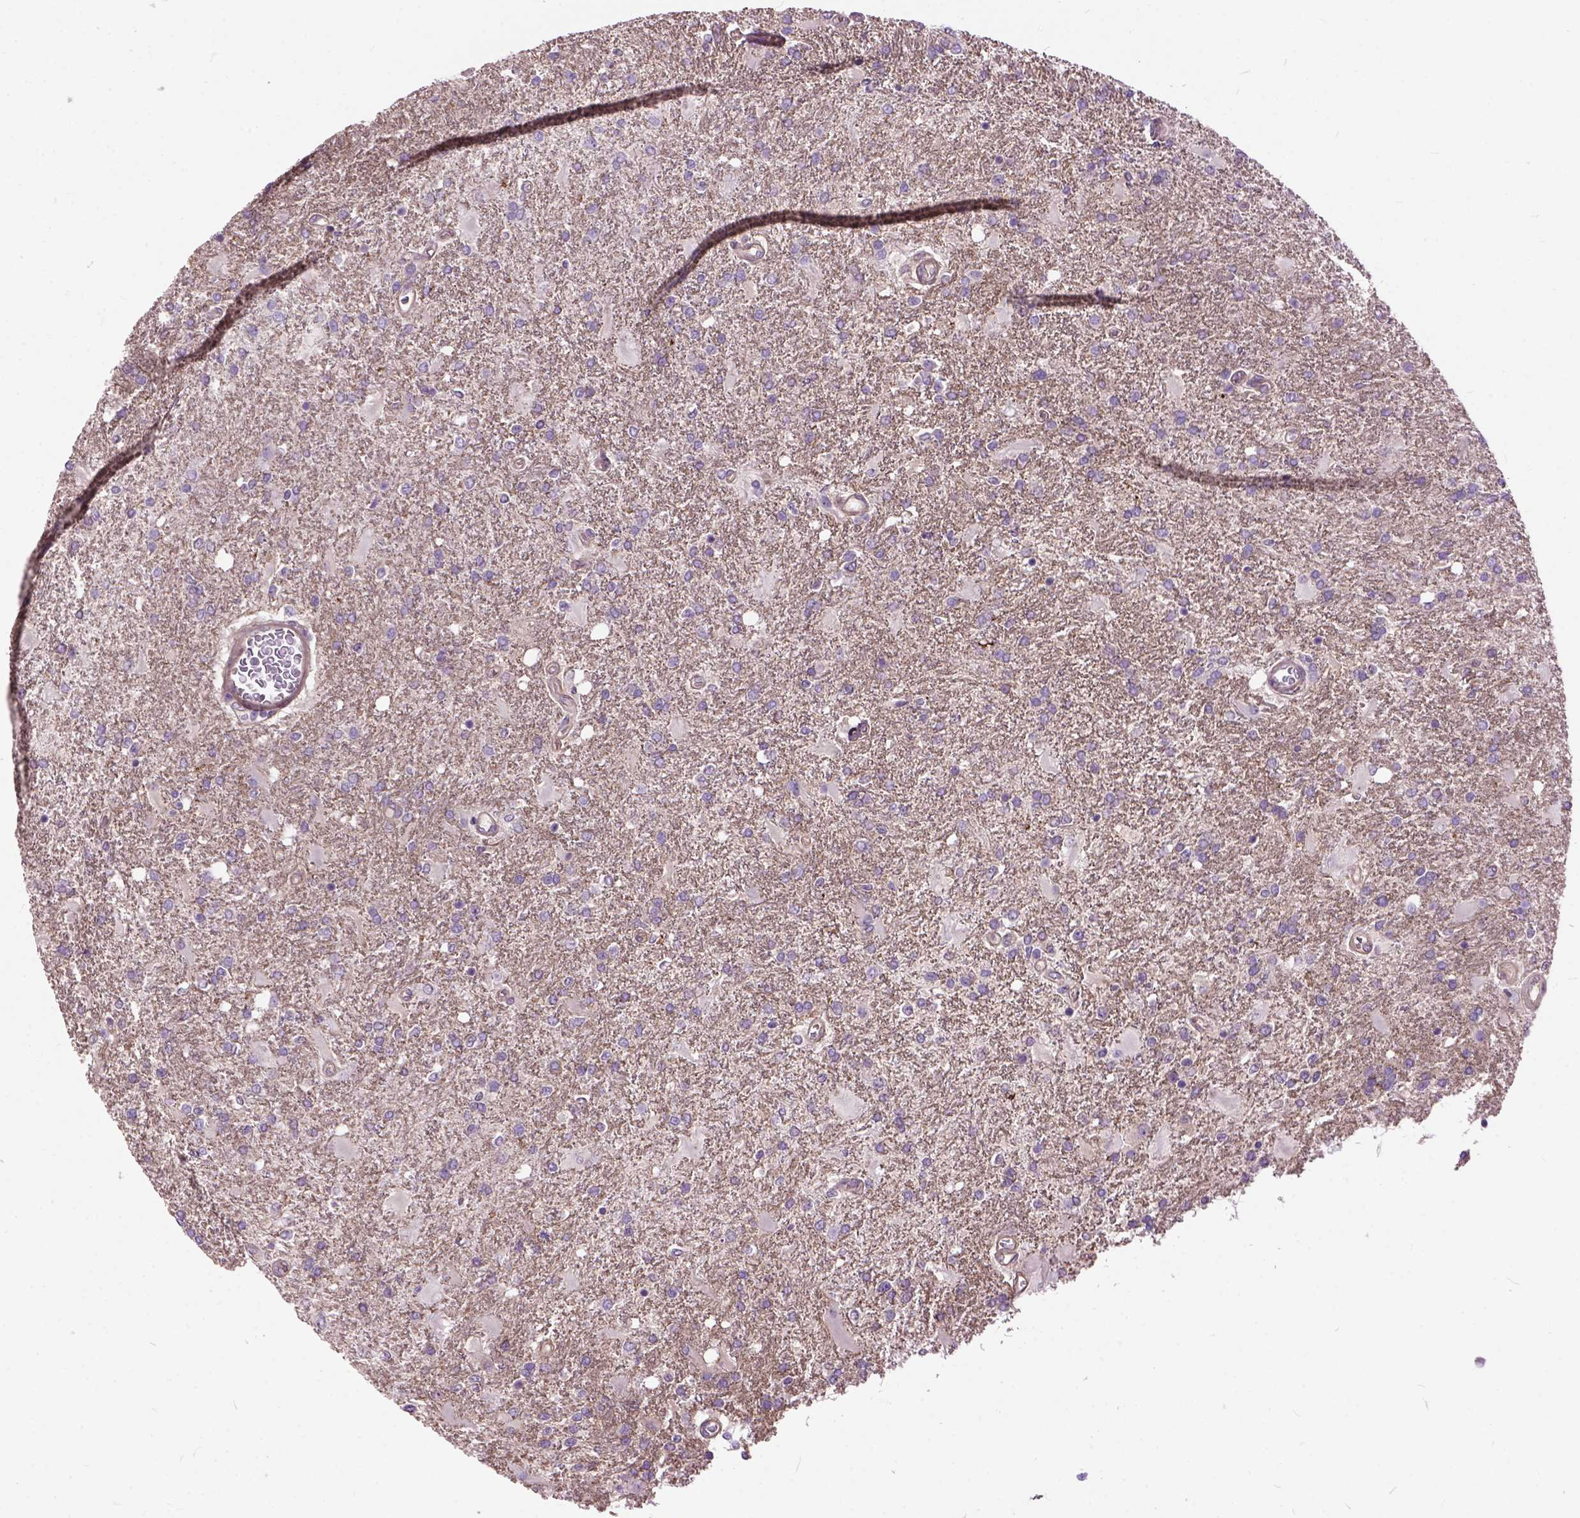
{"staining": {"intensity": "negative", "quantity": "none", "location": "none"}, "tissue": "glioma", "cell_type": "Tumor cells", "image_type": "cancer", "snomed": [{"axis": "morphology", "description": "Glioma, malignant, High grade"}, {"axis": "topography", "description": "Cerebral cortex"}], "caption": "A high-resolution histopathology image shows immunohistochemistry (IHC) staining of high-grade glioma (malignant), which displays no significant positivity in tumor cells. (Brightfield microscopy of DAB (3,3'-diaminobenzidine) IHC at high magnification).", "gene": "MAPT", "patient": {"sex": "male", "age": 79}}